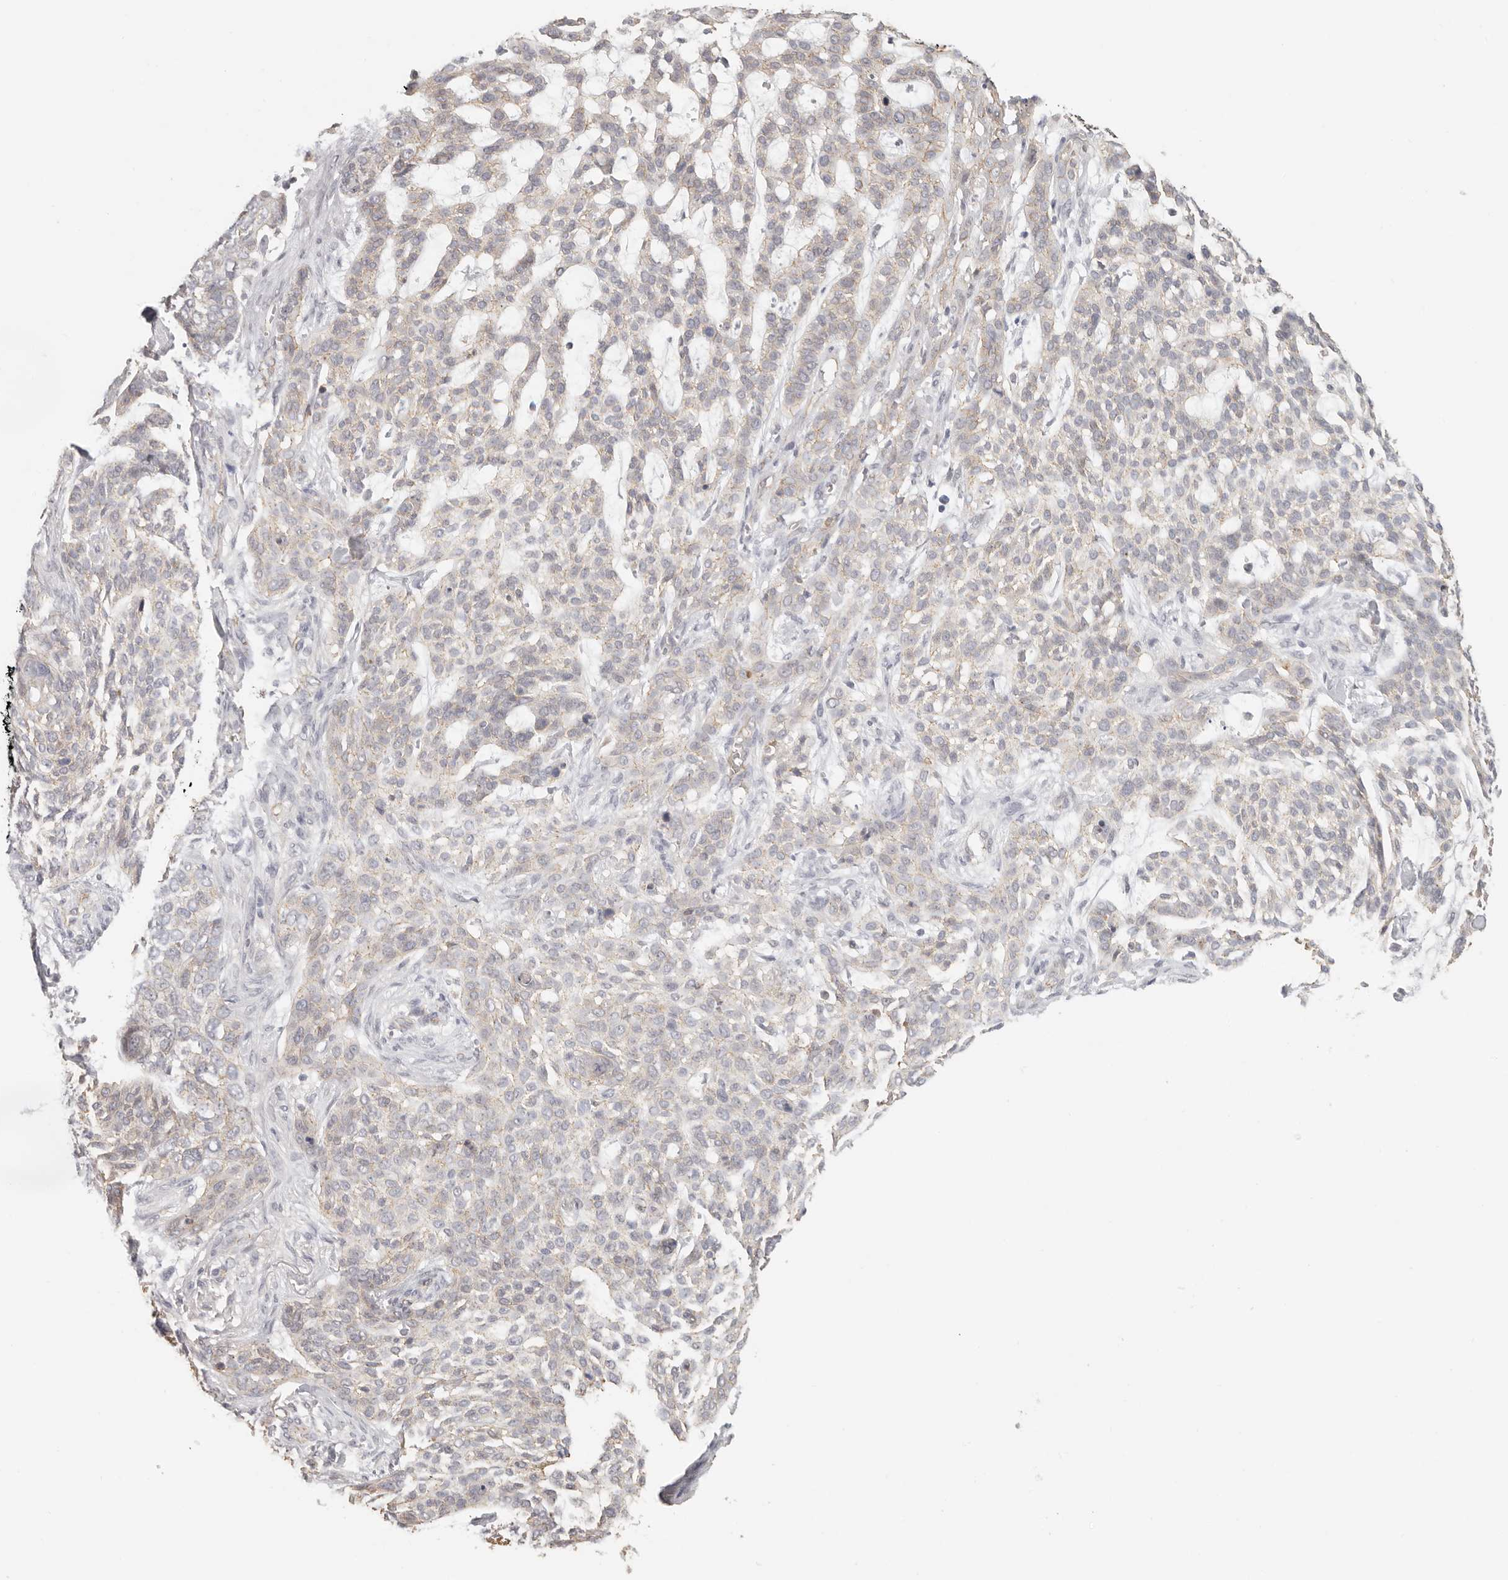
{"staining": {"intensity": "weak", "quantity": "<25%", "location": "cytoplasmic/membranous"}, "tissue": "skin cancer", "cell_type": "Tumor cells", "image_type": "cancer", "snomed": [{"axis": "morphology", "description": "Basal cell carcinoma"}, {"axis": "topography", "description": "Skin"}], "caption": "There is no significant expression in tumor cells of skin basal cell carcinoma. Nuclei are stained in blue.", "gene": "ANXA9", "patient": {"sex": "female", "age": 64}}